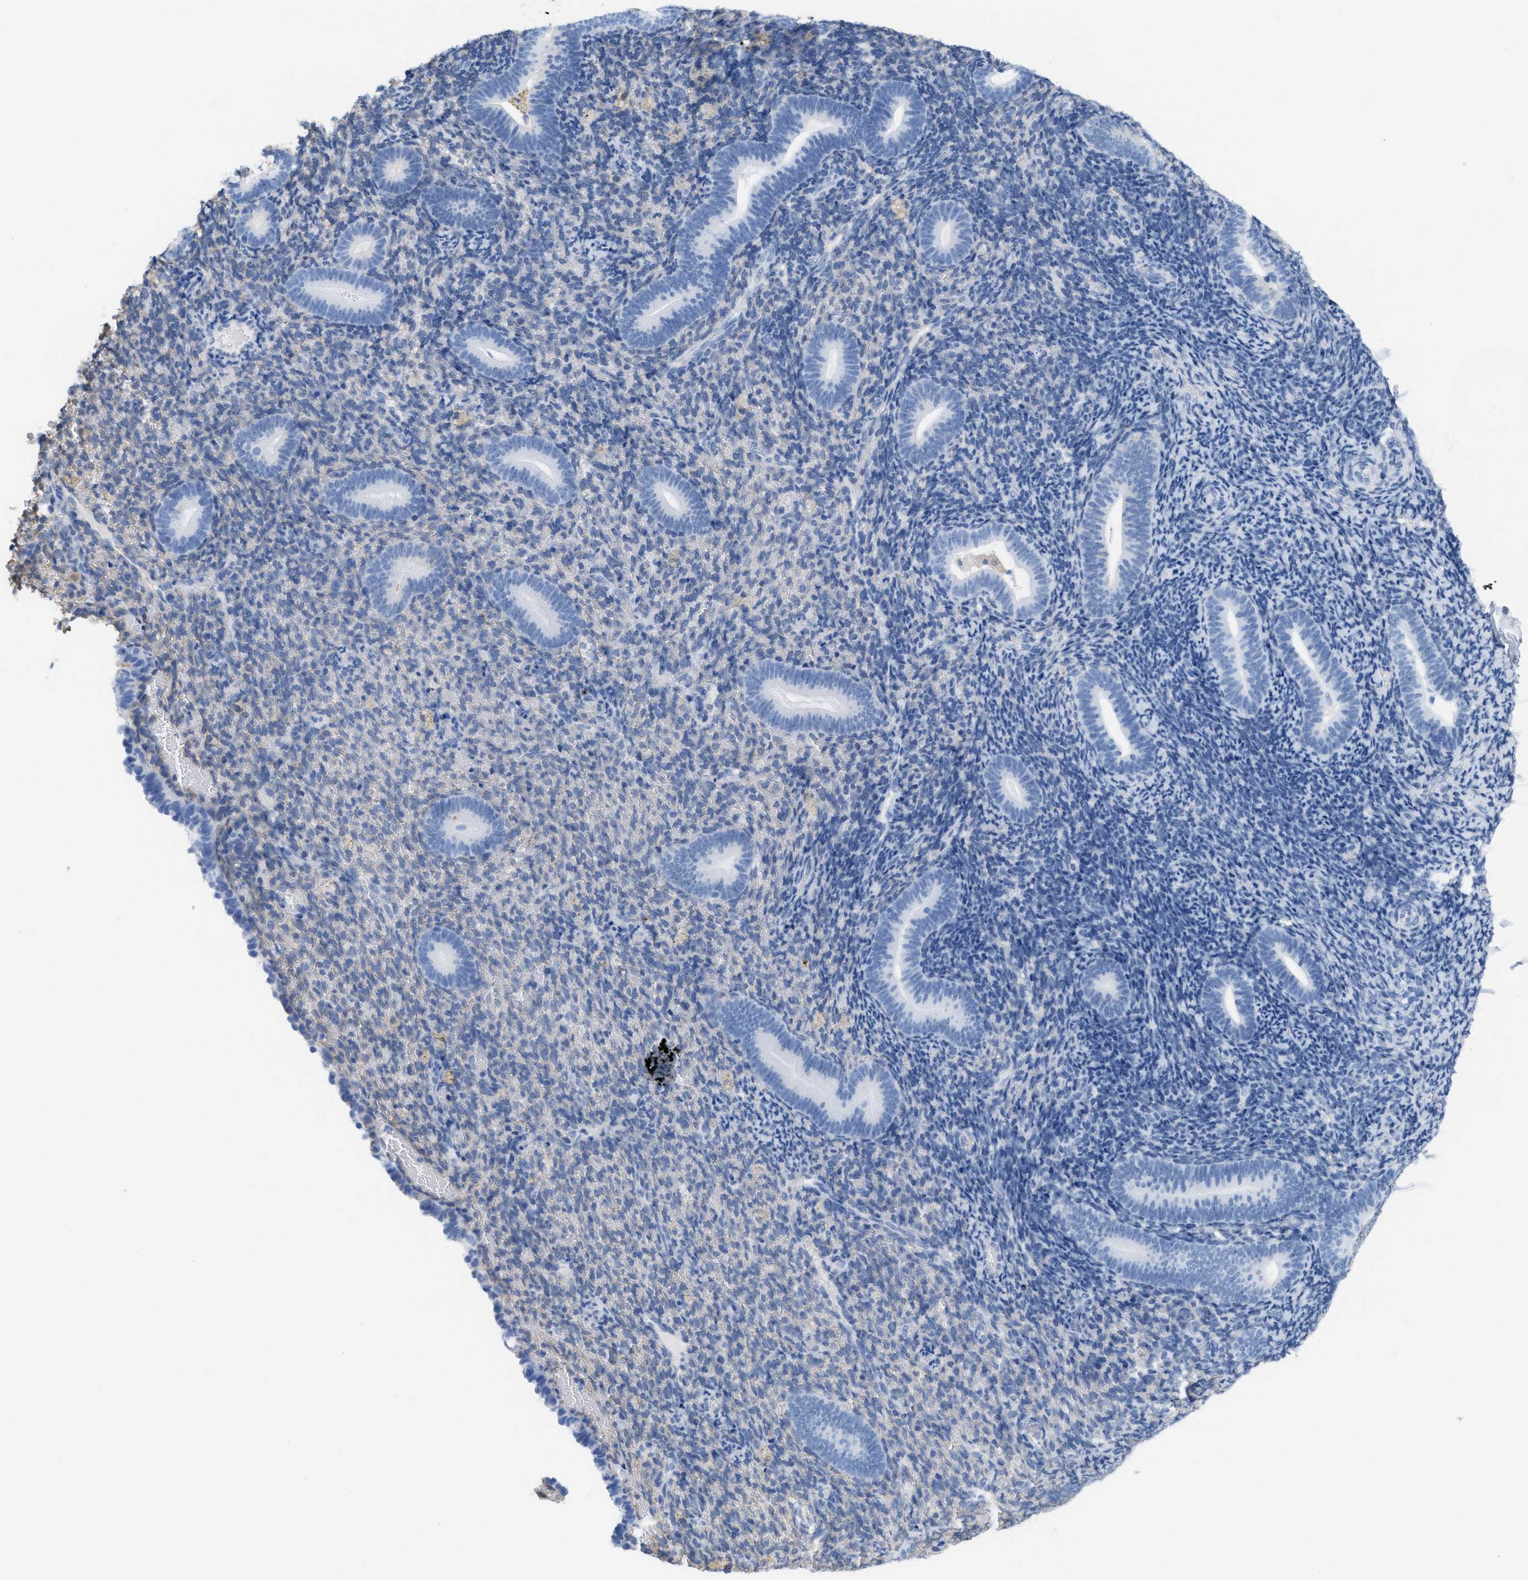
{"staining": {"intensity": "negative", "quantity": "none", "location": "none"}, "tissue": "endometrium", "cell_type": "Cells in endometrial stroma", "image_type": "normal", "snomed": [{"axis": "morphology", "description": "Normal tissue, NOS"}, {"axis": "topography", "description": "Endometrium"}], "caption": "Immunohistochemistry (IHC) of normal endometrium exhibits no positivity in cells in endometrial stroma. Nuclei are stained in blue.", "gene": "ASGR1", "patient": {"sex": "female", "age": 51}}